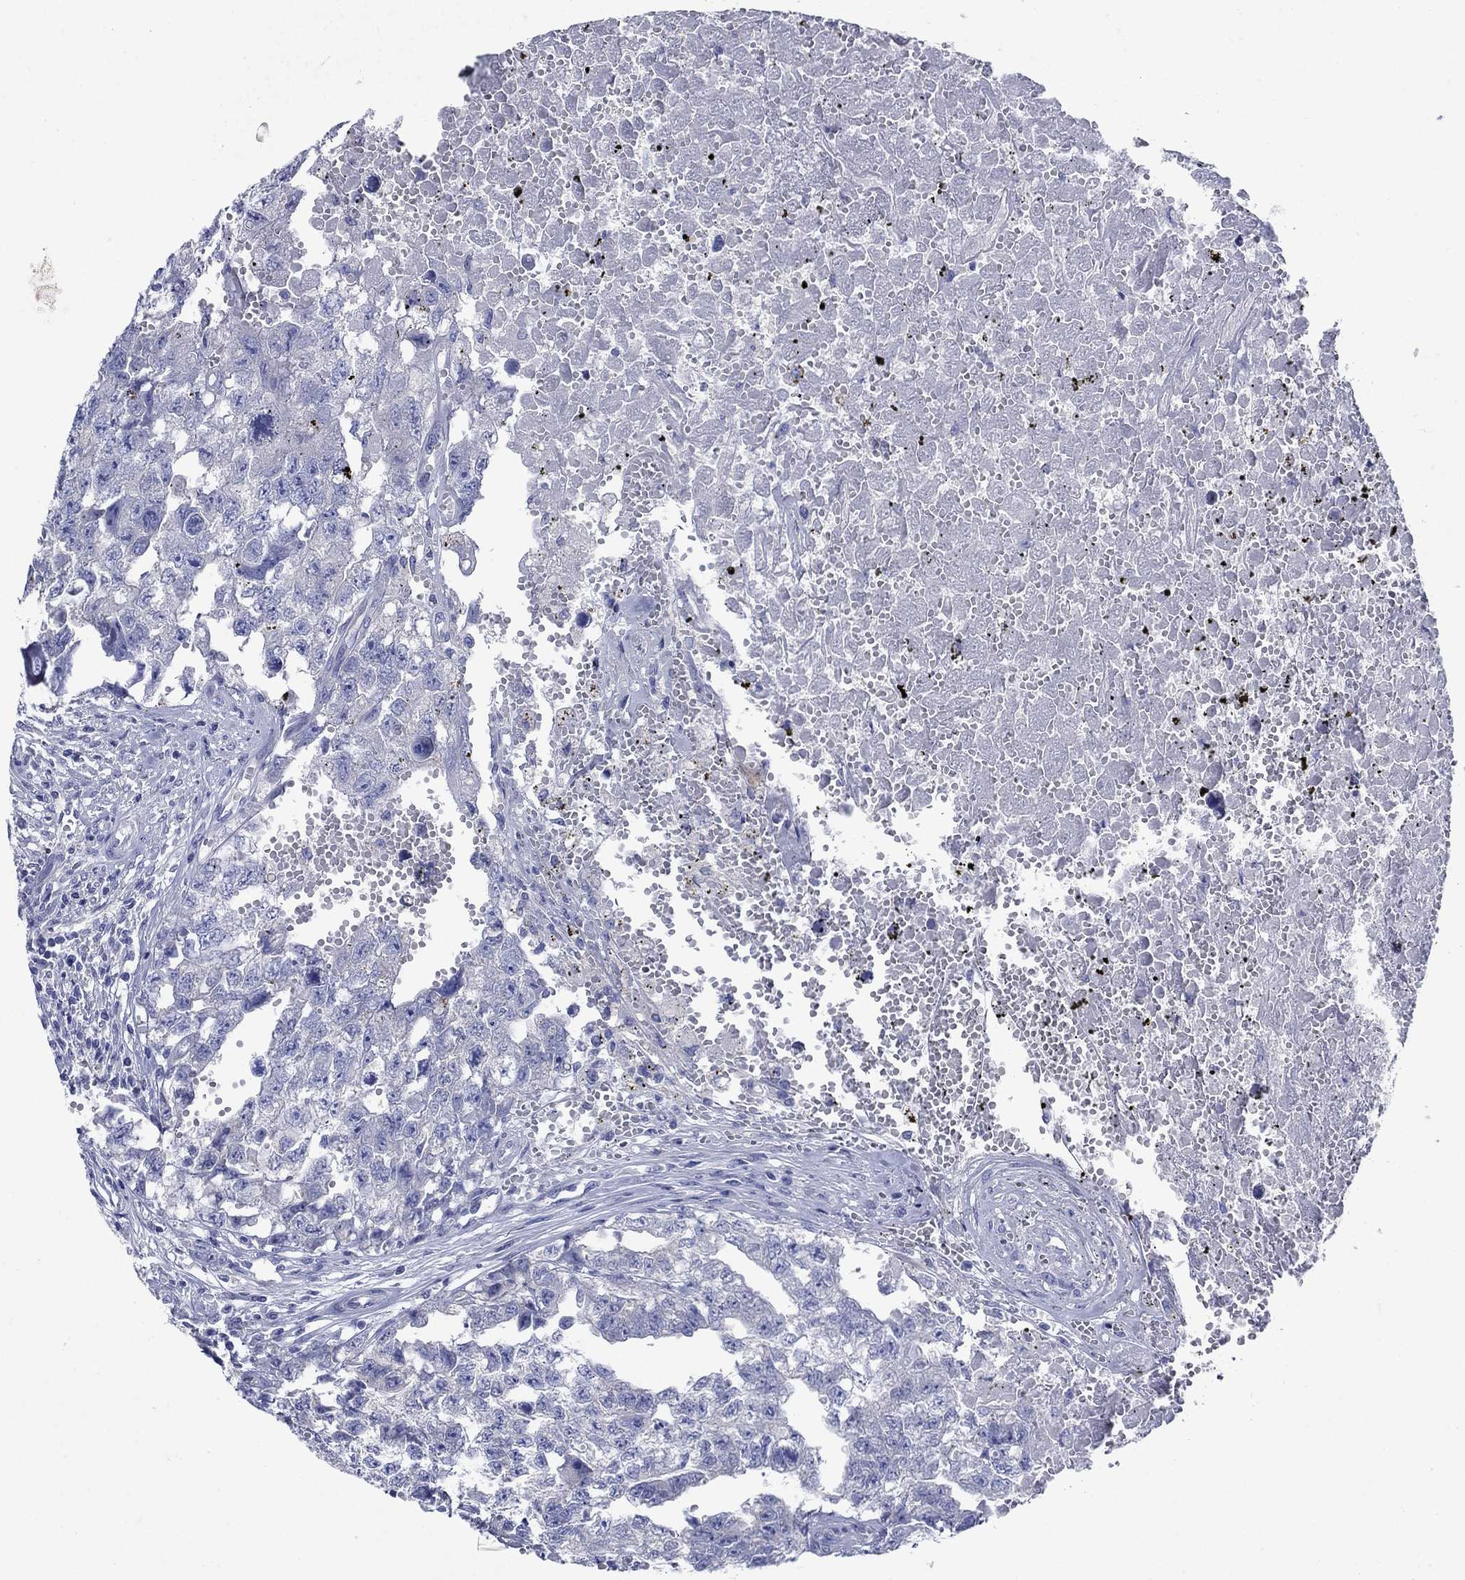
{"staining": {"intensity": "negative", "quantity": "none", "location": "none"}, "tissue": "testis cancer", "cell_type": "Tumor cells", "image_type": "cancer", "snomed": [{"axis": "morphology", "description": "Seminoma, NOS"}, {"axis": "morphology", "description": "Carcinoma, Embryonal, NOS"}, {"axis": "topography", "description": "Testis"}], "caption": "Immunohistochemical staining of human seminoma (testis) demonstrates no significant staining in tumor cells.", "gene": "SULT2B1", "patient": {"sex": "male", "age": 22}}